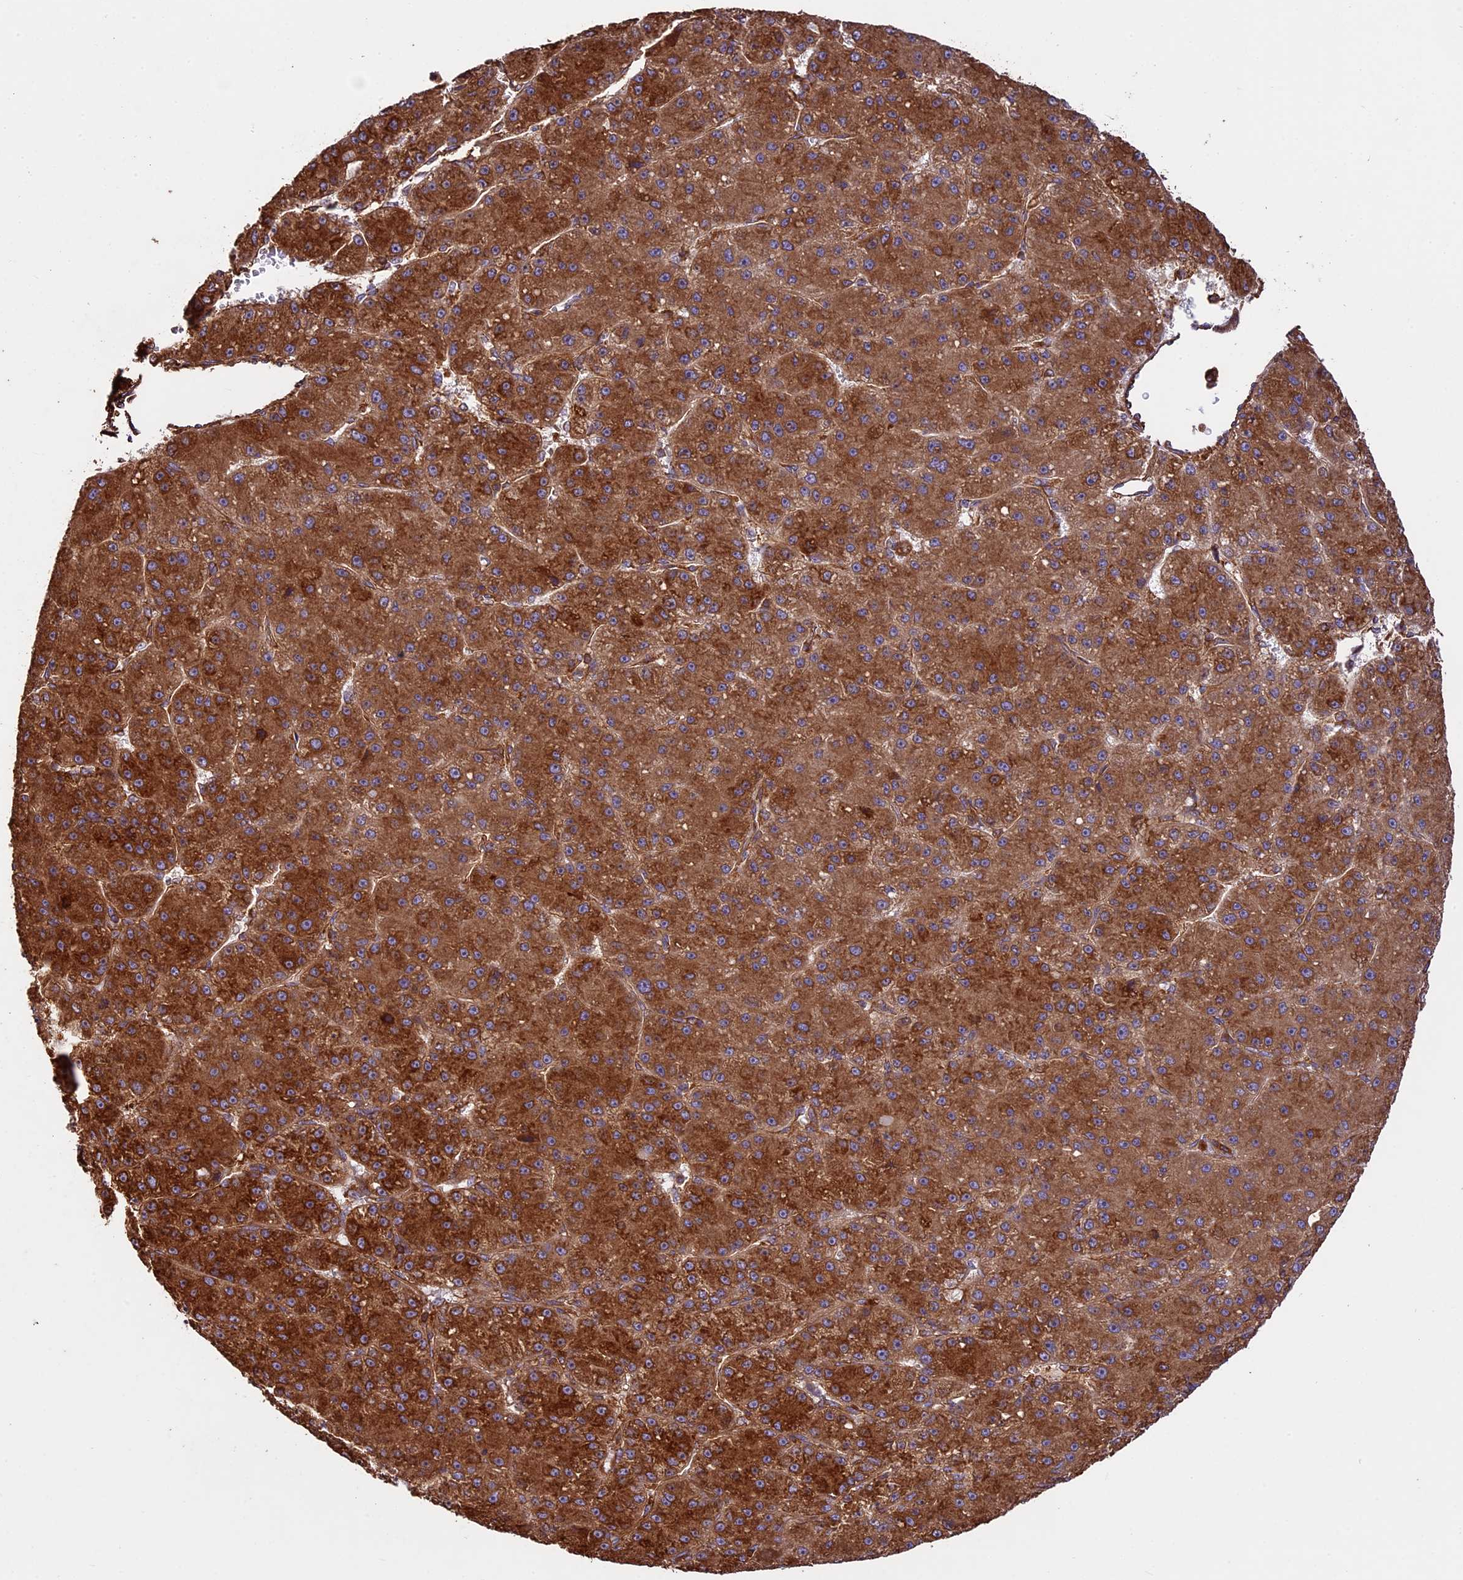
{"staining": {"intensity": "strong", "quantity": ">75%", "location": "cytoplasmic/membranous"}, "tissue": "liver cancer", "cell_type": "Tumor cells", "image_type": "cancer", "snomed": [{"axis": "morphology", "description": "Carcinoma, Hepatocellular, NOS"}, {"axis": "topography", "description": "Liver"}], "caption": "IHC histopathology image of liver hepatocellular carcinoma stained for a protein (brown), which exhibits high levels of strong cytoplasmic/membranous positivity in about >75% of tumor cells.", "gene": "KARS1", "patient": {"sex": "male", "age": 67}}